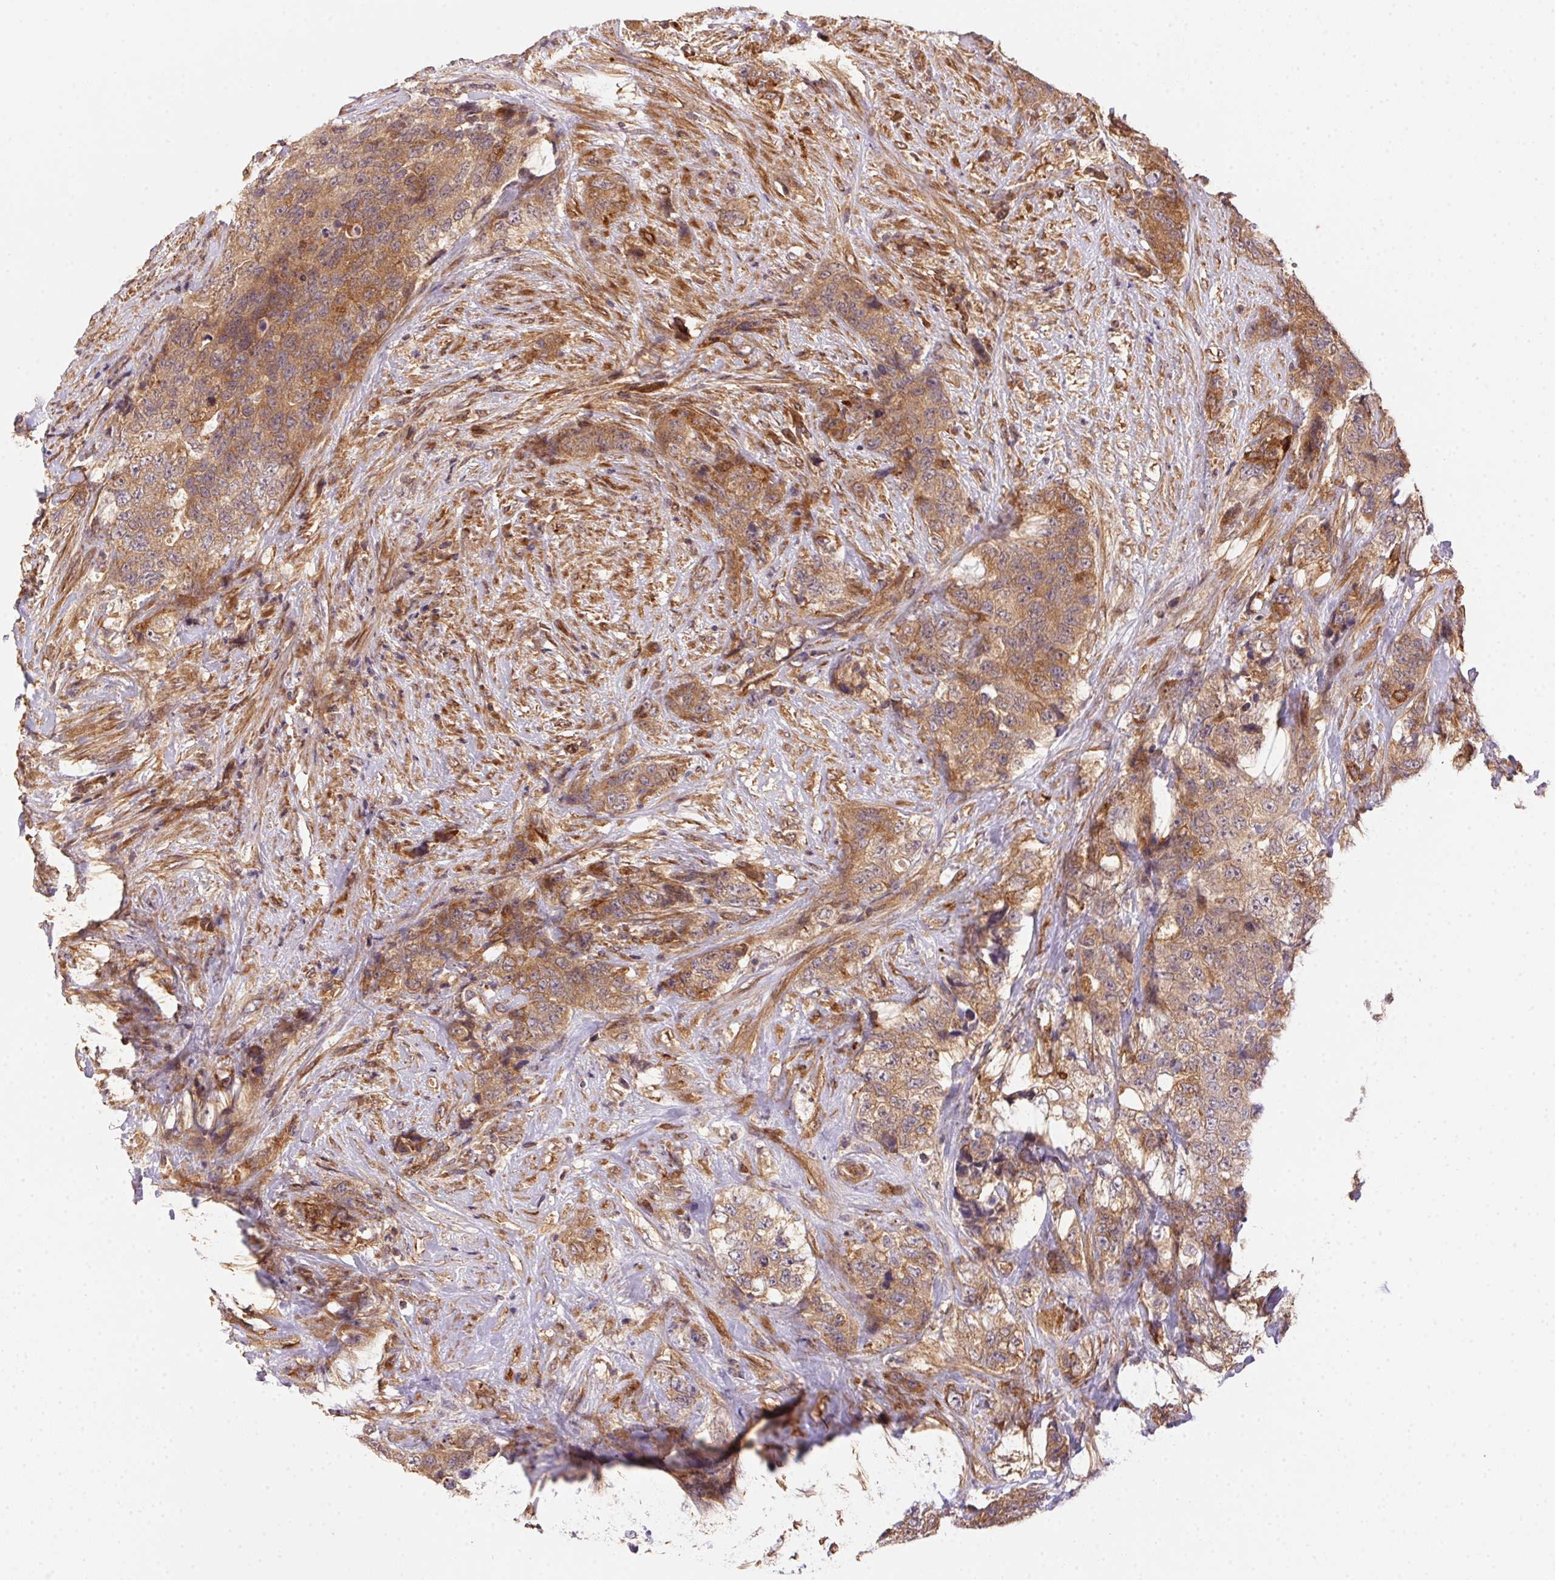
{"staining": {"intensity": "weak", "quantity": ">75%", "location": "cytoplasmic/membranous"}, "tissue": "urothelial cancer", "cell_type": "Tumor cells", "image_type": "cancer", "snomed": [{"axis": "morphology", "description": "Urothelial carcinoma, High grade"}, {"axis": "topography", "description": "Urinary bladder"}], "caption": "A low amount of weak cytoplasmic/membranous expression is appreciated in approximately >75% of tumor cells in urothelial cancer tissue.", "gene": "USE1", "patient": {"sex": "female", "age": 78}}